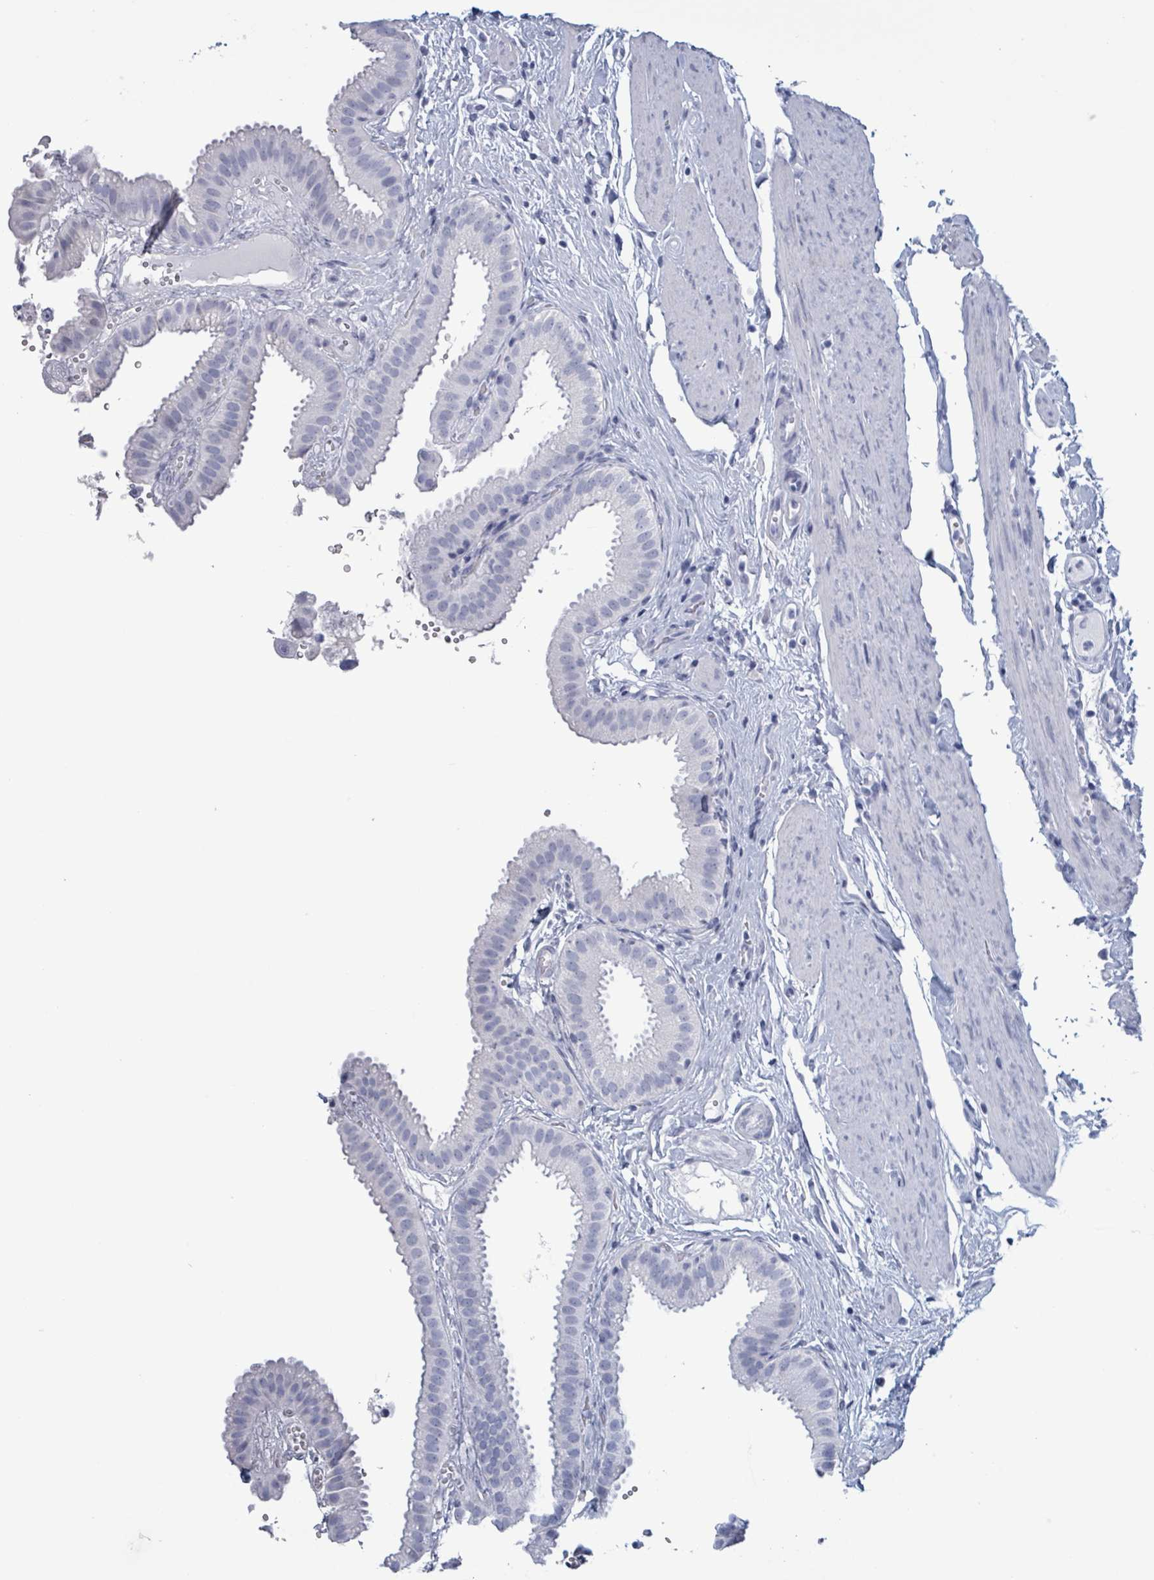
{"staining": {"intensity": "negative", "quantity": "none", "location": "none"}, "tissue": "gallbladder", "cell_type": "Glandular cells", "image_type": "normal", "snomed": [{"axis": "morphology", "description": "Normal tissue, NOS"}, {"axis": "topography", "description": "Gallbladder"}], "caption": "An IHC micrograph of benign gallbladder is shown. There is no staining in glandular cells of gallbladder. The staining was performed using DAB to visualize the protein expression in brown, while the nuclei were stained in blue with hematoxylin (Magnification: 20x).", "gene": "NKX2", "patient": {"sex": "female", "age": 61}}